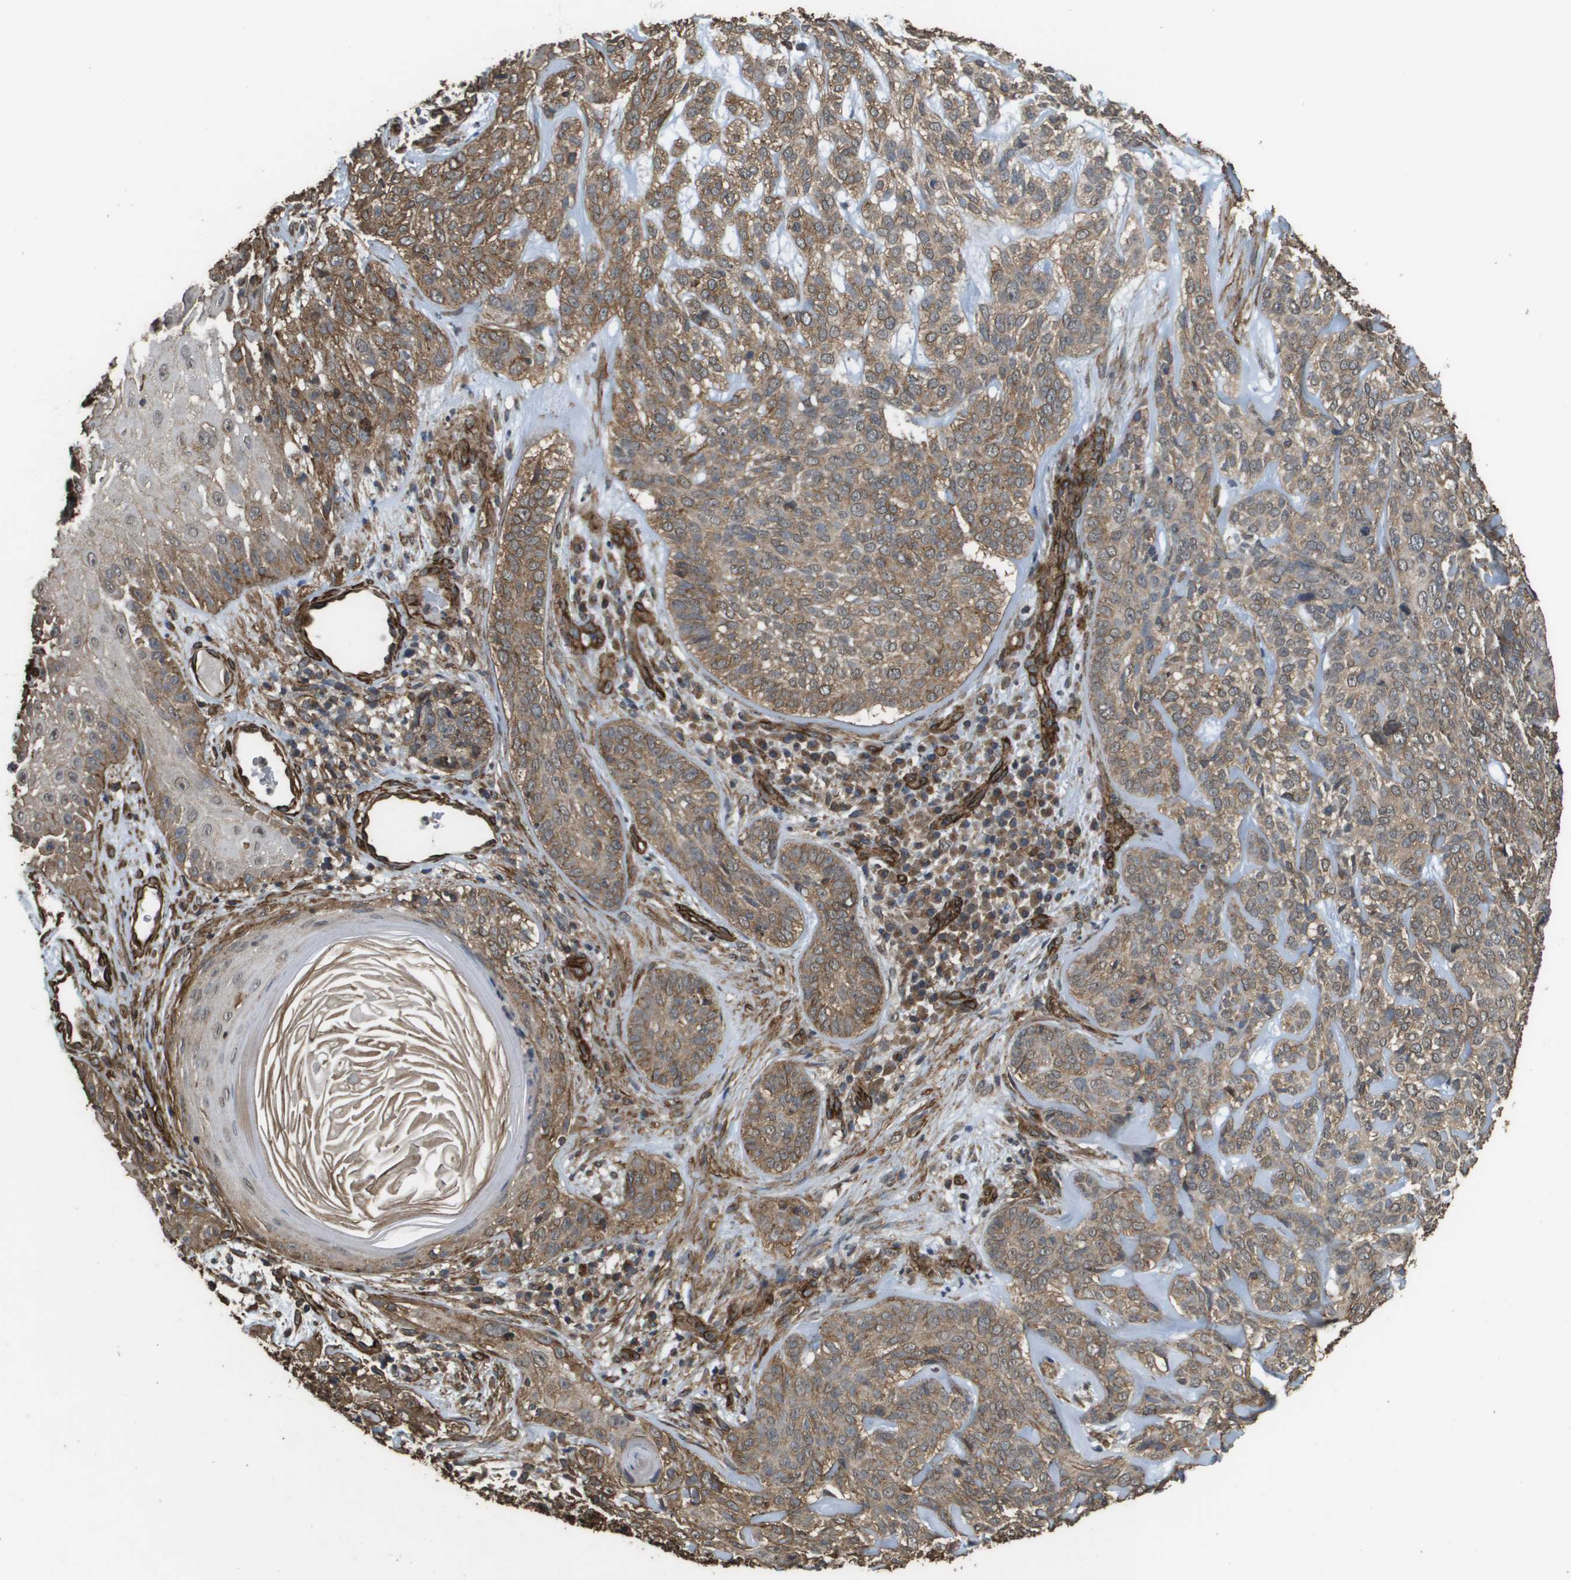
{"staining": {"intensity": "moderate", "quantity": ">75%", "location": "cytoplasmic/membranous"}, "tissue": "skin cancer", "cell_type": "Tumor cells", "image_type": "cancer", "snomed": [{"axis": "morphology", "description": "Basal cell carcinoma"}, {"axis": "topography", "description": "Skin"}], "caption": "Skin cancer (basal cell carcinoma) tissue displays moderate cytoplasmic/membranous expression in approximately >75% of tumor cells, visualized by immunohistochemistry.", "gene": "AAMP", "patient": {"sex": "male", "age": 72}}